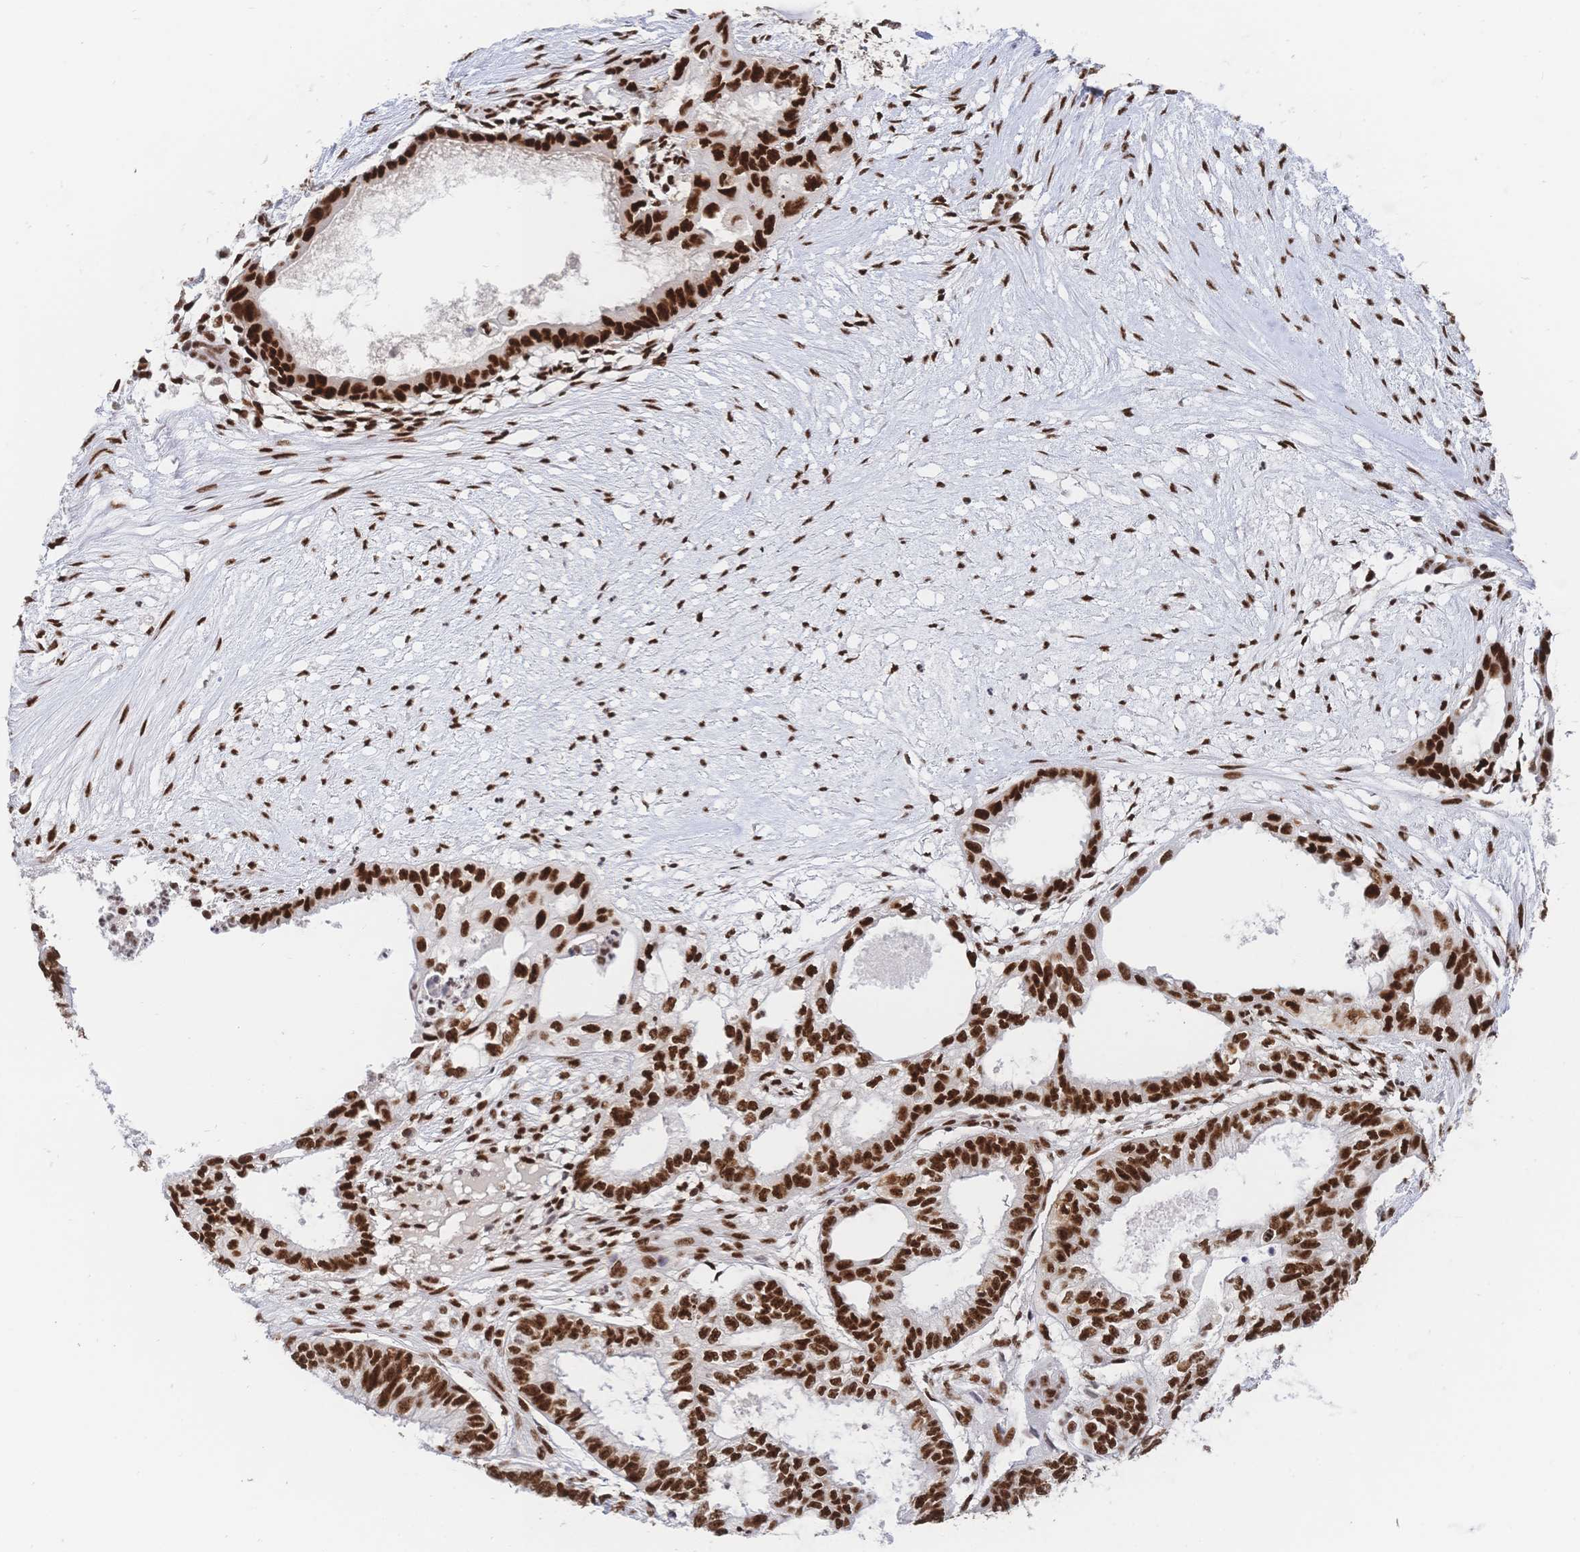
{"staining": {"intensity": "strong", "quantity": ">75%", "location": "nuclear"}, "tissue": "ovarian cancer", "cell_type": "Tumor cells", "image_type": "cancer", "snomed": [{"axis": "morphology", "description": "Carcinoma, endometroid"}, {"axis": "topography", "description": "Ovary"}], "caption": "Protein expression analysis of ovarian cancer shows strong nuclear positivity in approximately >75% of tumor cells.", "gene": "SRSF1", "patient": {"sex": "female", "age": 64}}